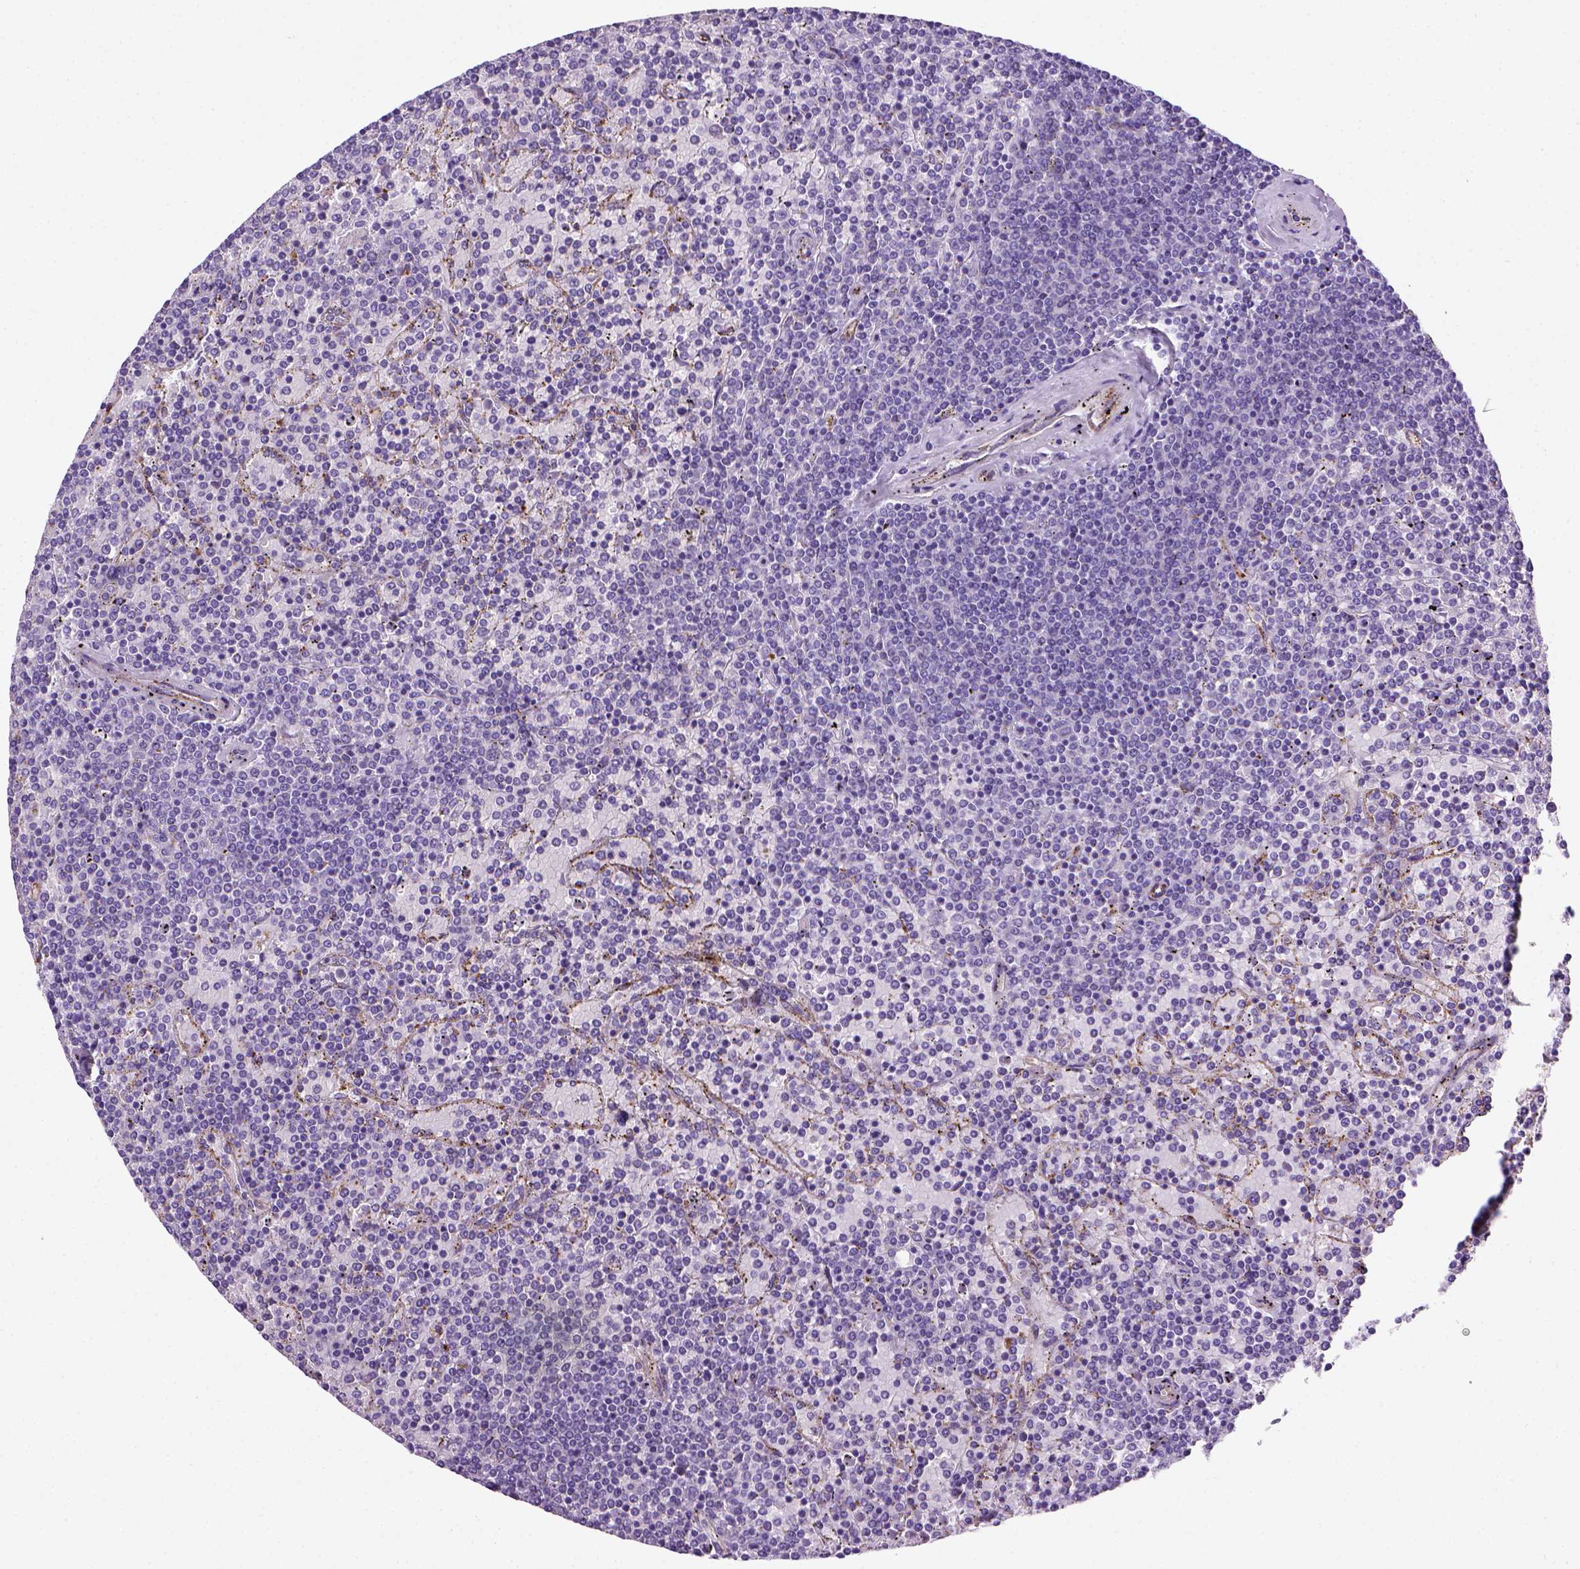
{"staining": {"intensity": "negative", "quantity": "none", "location": "none"}, "tissue": "lymphoma", "cell_type": "Tumor cells", "image_type": "cancer", "snomed": [{"axis": "morphology", "description": "Malignant lymphoma, non-Hodgkin's type, Low grade"}, {"axis": "topography", "description": "Spleen"}], "caption": "High power microscopy histopathology image of an IHC histopathology image of malignant lymphoma, non-Hodgkin's type (low-grade), revealing no significant positivity in tumor cells. Brightfield microscopy of immunohistochemistry (IHC) stained with DAB (brown) and hematoxylin (blue), captured at high magnification.", "gene": "VWF", "patient": {"sex": "female", "age": 77}}